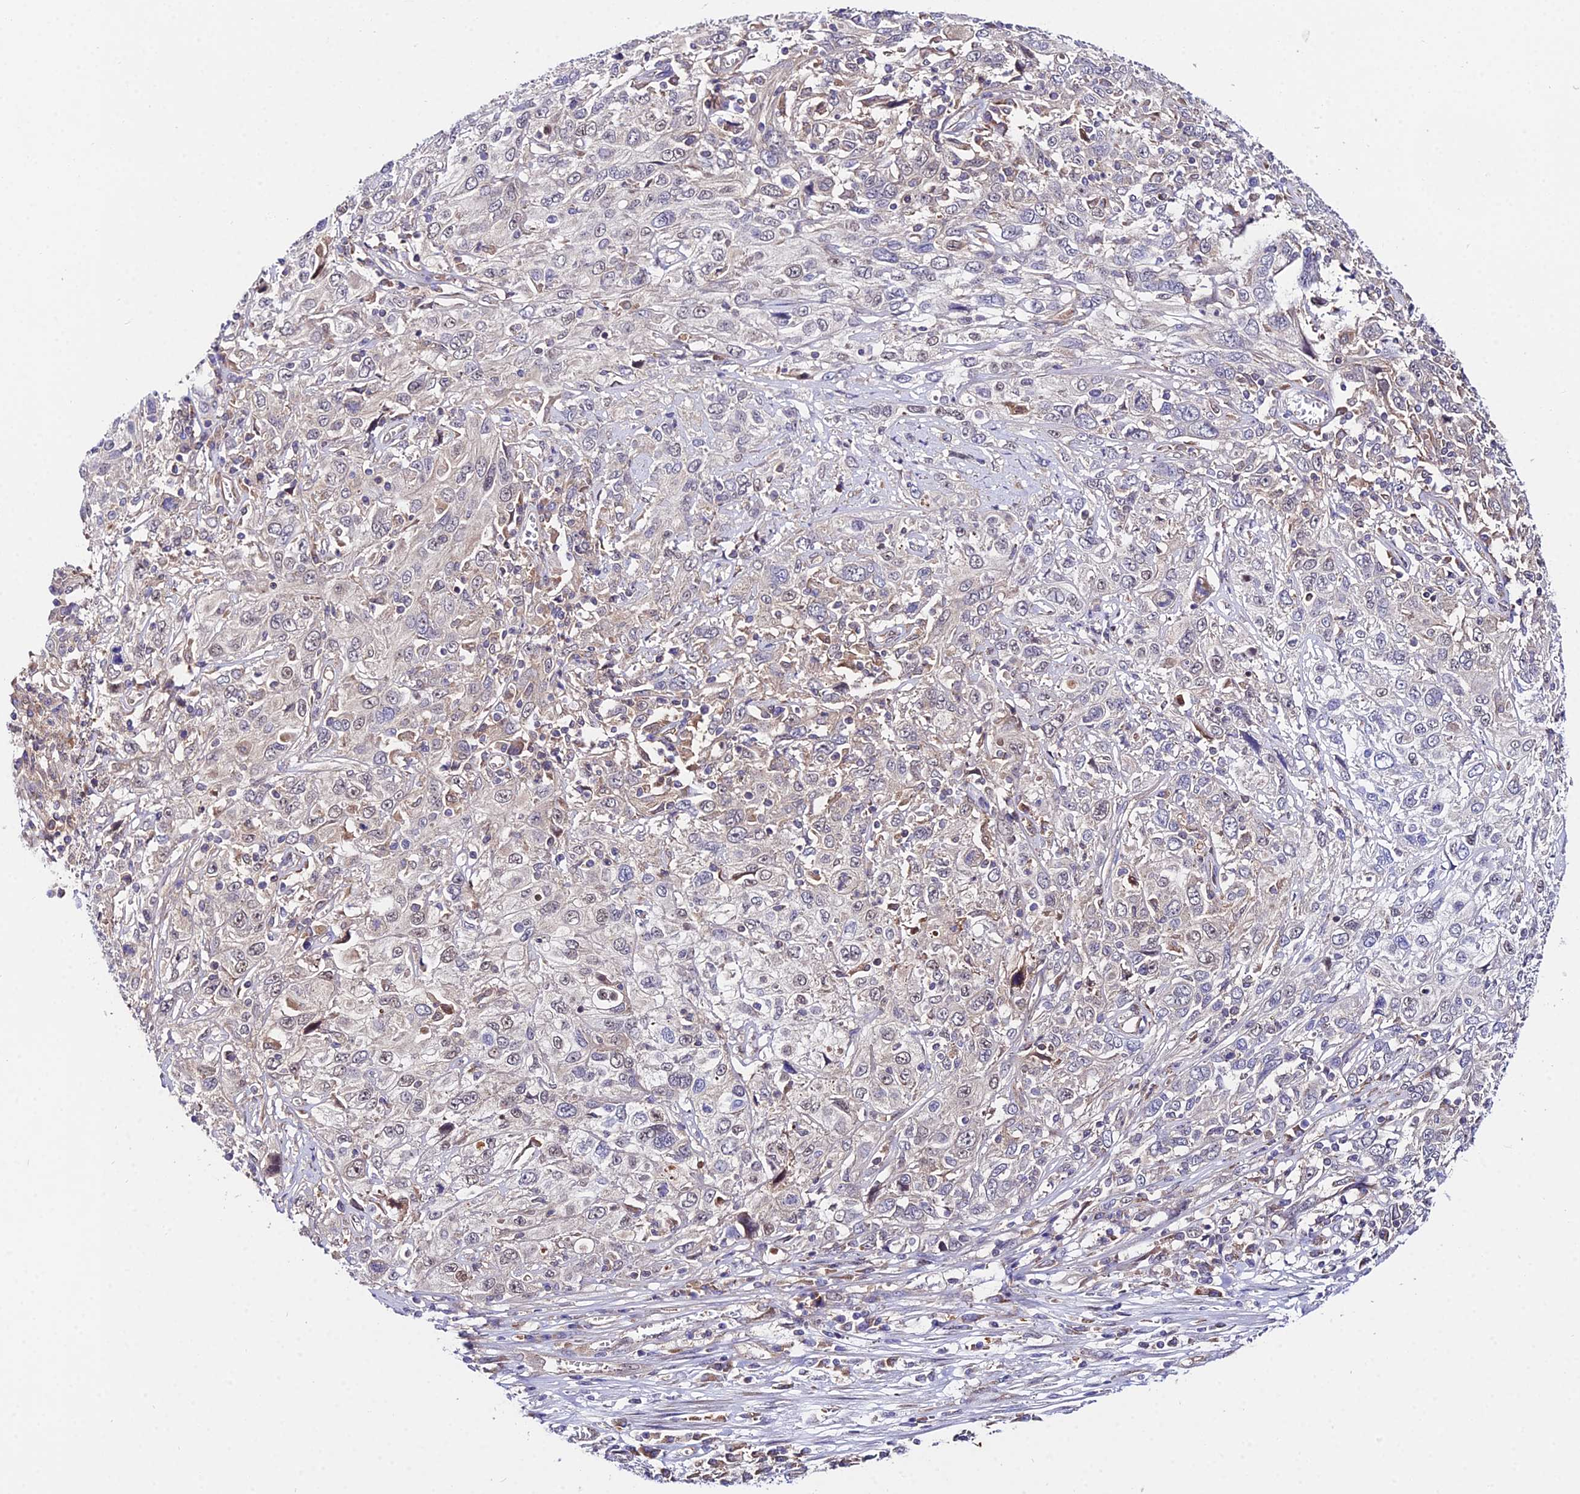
{"staining": {"intensity": "negative", "quantity": "none", "location": "none"}, "tissue": "cervical cancer", "cell_type": "Tumor cells", "image_type": "cancer", "snomed": [{"axis": "morphology", "description": "Squamous cell carcinoma, NOS"}, {"axis": "topography", "description": "Cervix"}], "caption": "This is a histopathology image of immunohistochemistry (IHC) staining of cervical cancer, which shows no expression in tumor cells.", "gene": "PPP2R2C", "patient": {"sex": "female", "age": 46}}